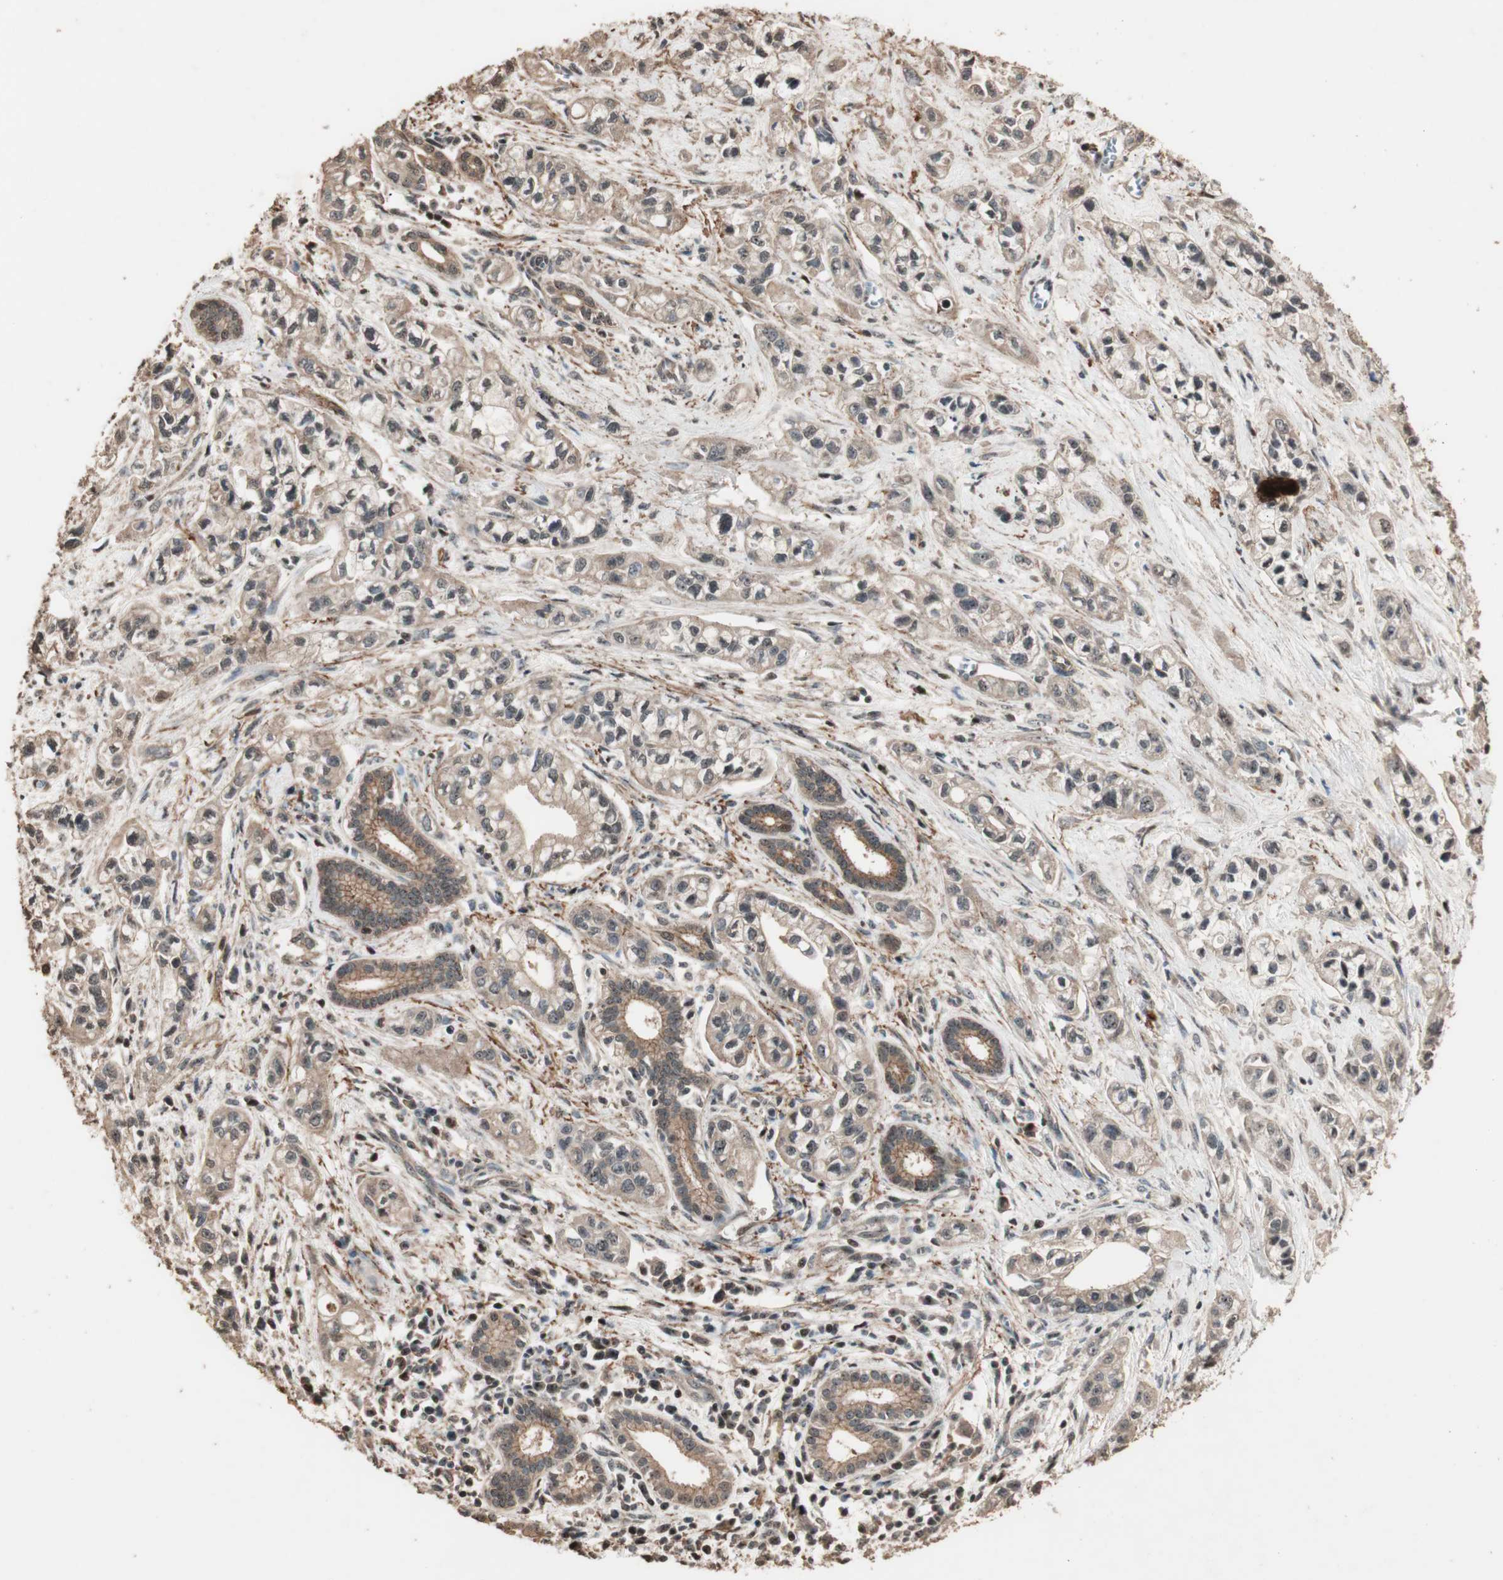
{"staining": {"intensity": "moderate", "quantity": ">75%", "location": "cytoplasmic/membranous,nuclear"}, "tissue": "pancreatic cancer", "cell_type": "Tumor cells", "image_type": "cancer", "snomed": [{"axis": "morphology", "description": "Adenocarcinoma, NOS"}, {"axis": "topography", "description": "Pancreas"}], "caption": "Moderate cytoplasmic/membranous and nuclear staining is appreciated in about >75% of tumor cells in pancreatic adenocarcinoma.", "gene": "USP20", "patient": {"sex": "male", "age": 74}}